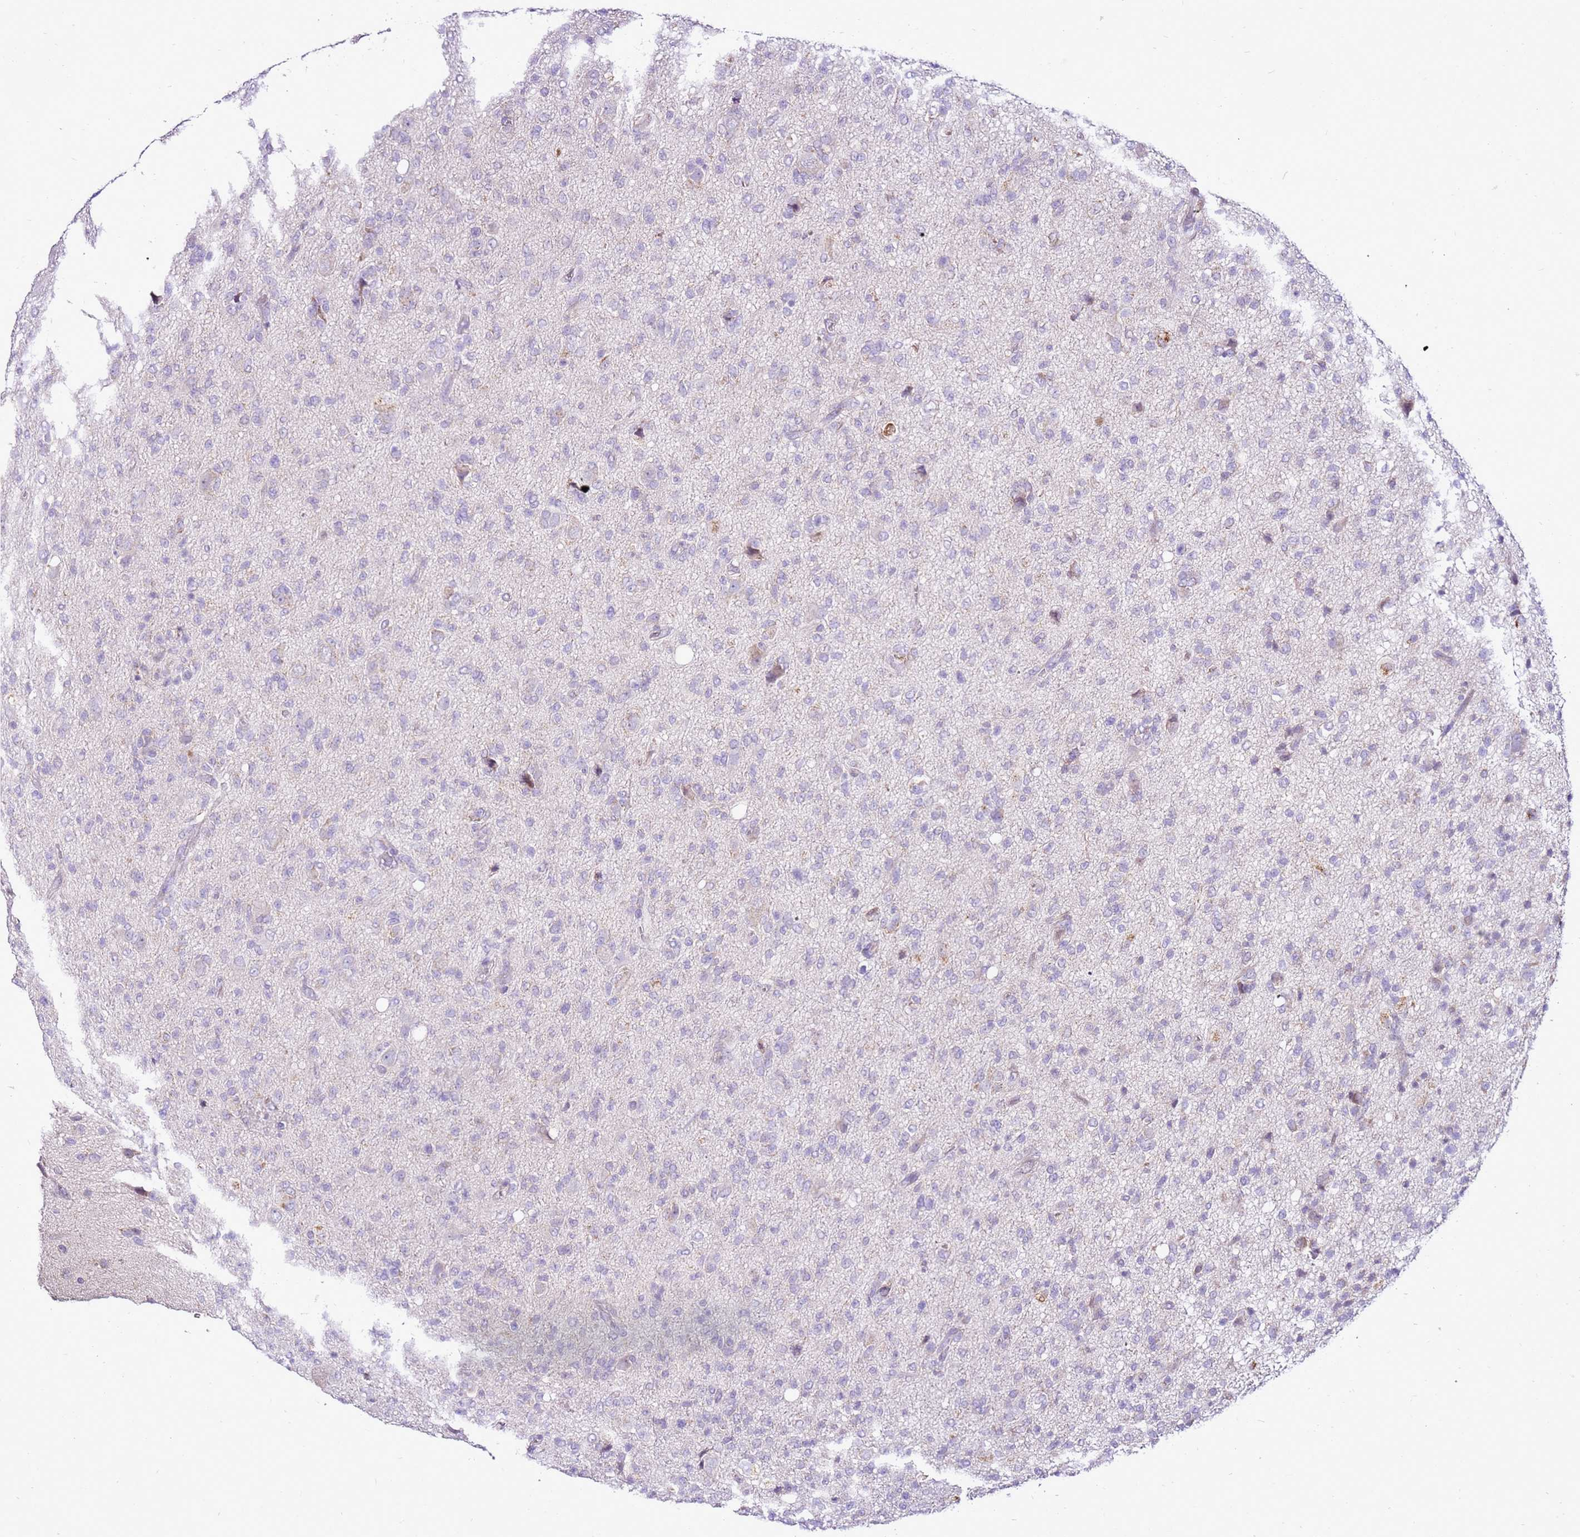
{"staining": {"intensity": "negative", "quantity": "none", "location": "none"}, "tissue": "glioma", "cell_type": "Tumor cells", "image_type": "cancer", "snomed": [{"axis": "morphology", "description": "Glioma, malignant, High grade"}, {"axis": "topography", "description": "Brain"}], "caption": "The photomicrograph exhibits no significant staining in tumor cells of glioma. The staining was performed using DAB (3,3'-diaminobenzidine) to visualize the protein expression in brown, while the nuclei were stained in blue with hematoxylin (Magnification: 20x).", "gene": "MRPL36", "patient": {"sex": "female", "age": 57}}